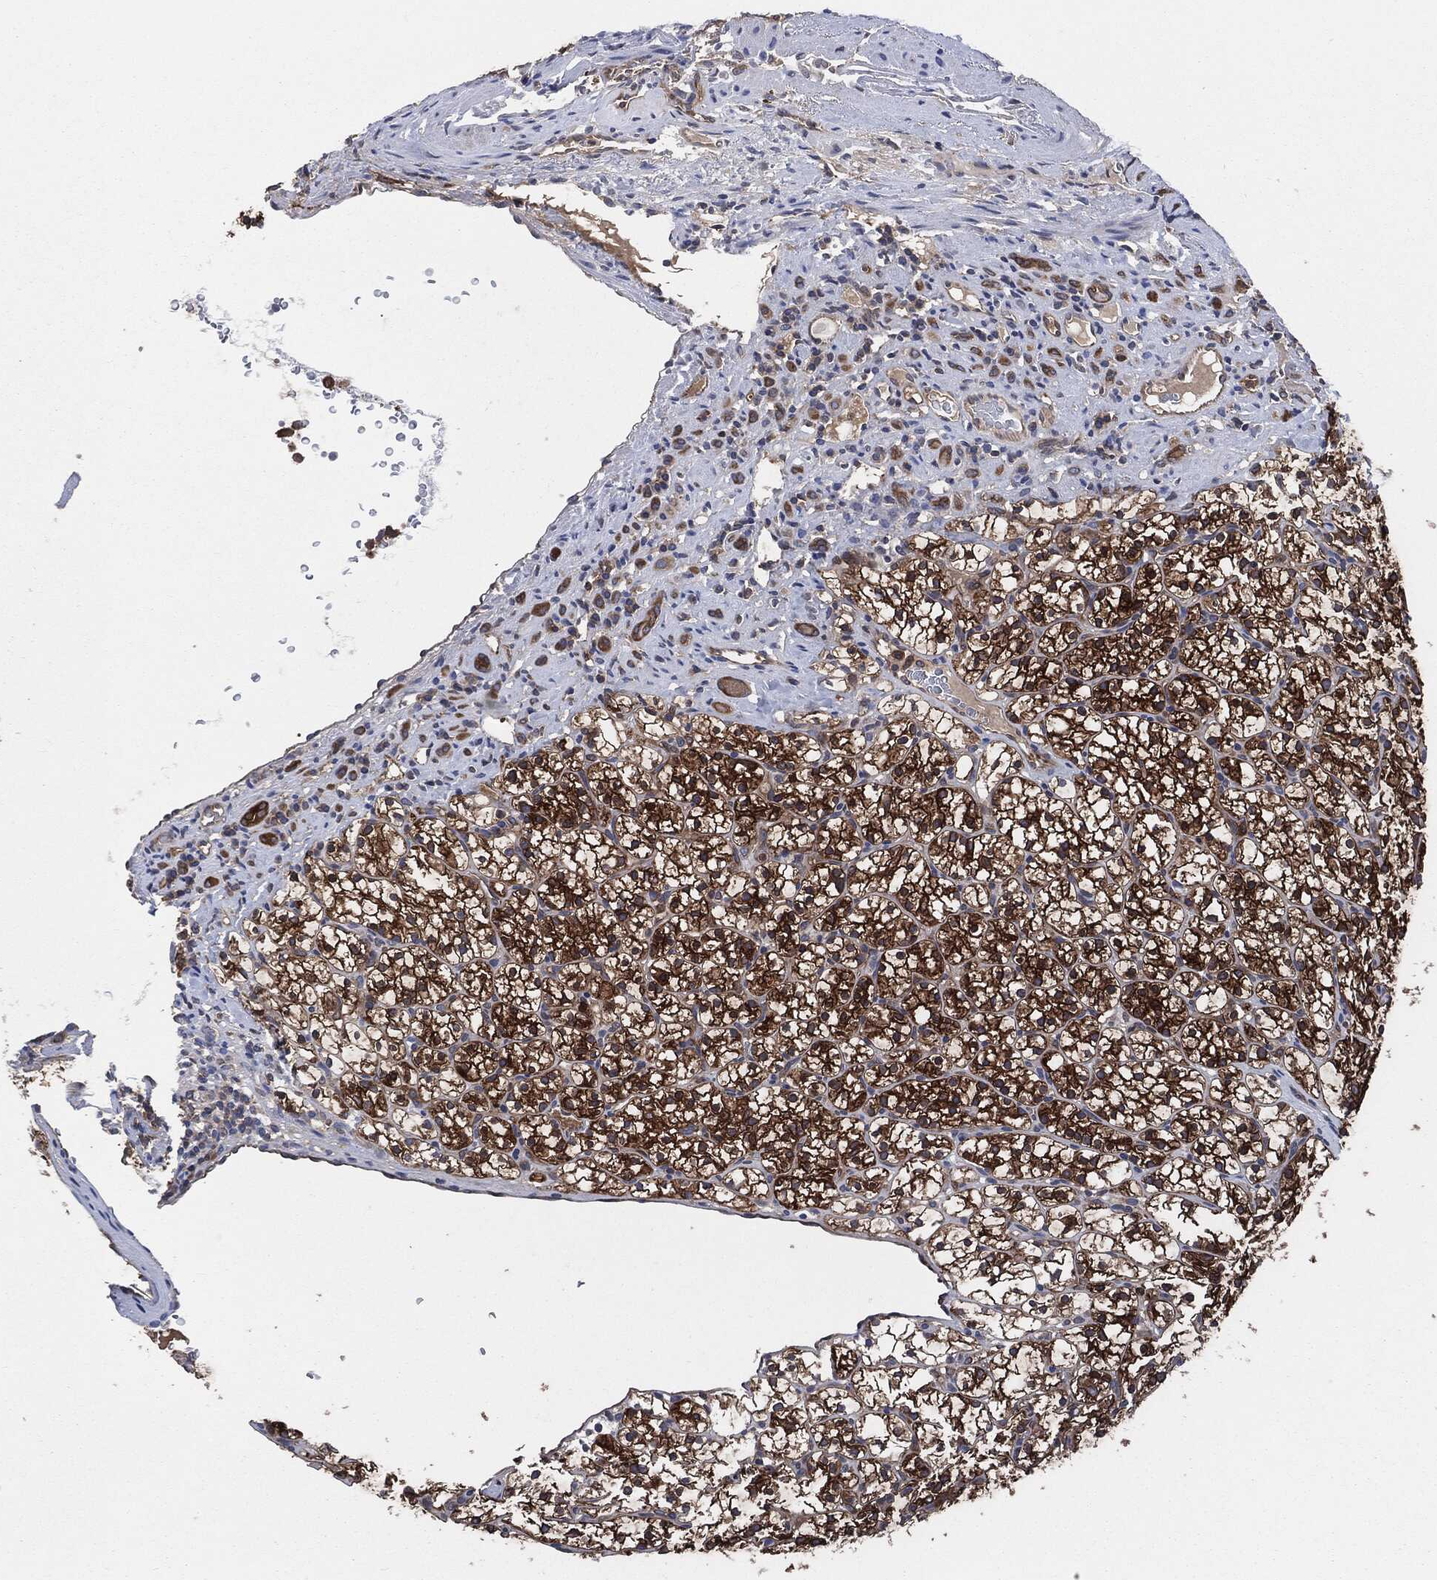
{"staining": {"intensity": "strong", "quantity": ">75%", "location": "cytoplasmic/membranous"}, "tissue": "renal cancer", "cell_type": "Tumor cells", "image_type": "cancer", "snomed": [{"axis": "morphology", "description": "Adenocarcinoma, NOS"}, {"axis": "topography", "description": "Kidney"}], "caption": "Renal cancer stained with a protein marker exhibits strong staining in tumor cells.", "gene": "XPNPEP1", "patient": {"sex": "female", "age": 89}}